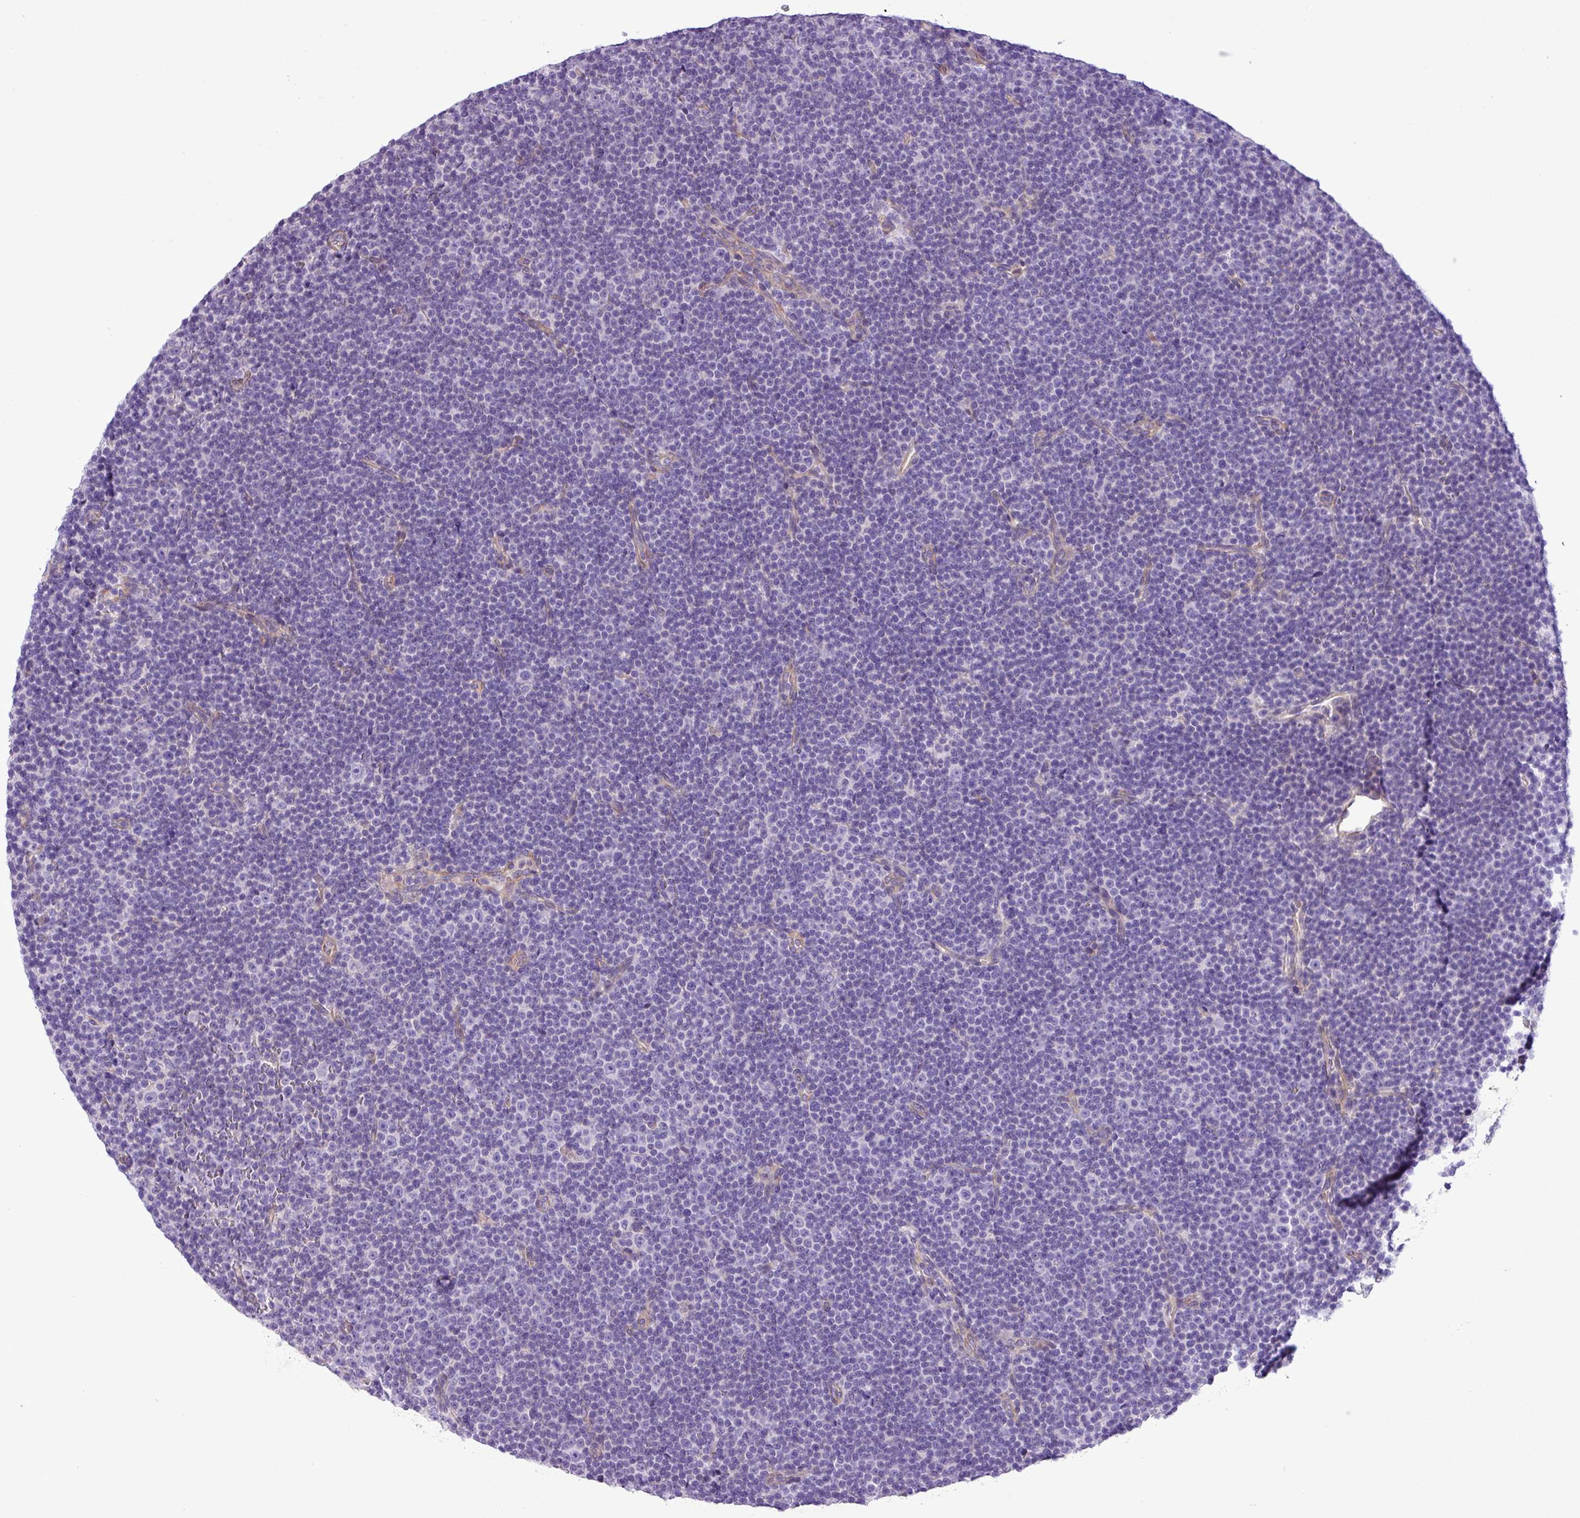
{"staining": {"intensity": "negative", "quantity": "none", "location": "none"}, "tissue": "lymphoma", "cell_type": "Tumor cells", "image_type": "cancer", "snomed": [{"axis": "morphology", "description": "Malignant lymphoma, non-Hodgkin's type, Low grade"}, {"axis": "topography", "description": "Lymph node"}], "caption": "Immunohistochemistry (IHC) photomicrograph of neoplastic tissue: lymphoma stained with DAB (3,3'-diaminobenzidine) exhibits no significant protein expression in tumor cells.", "gene": "C11orf91", "patient": {"sex": "female", "age": 67}}